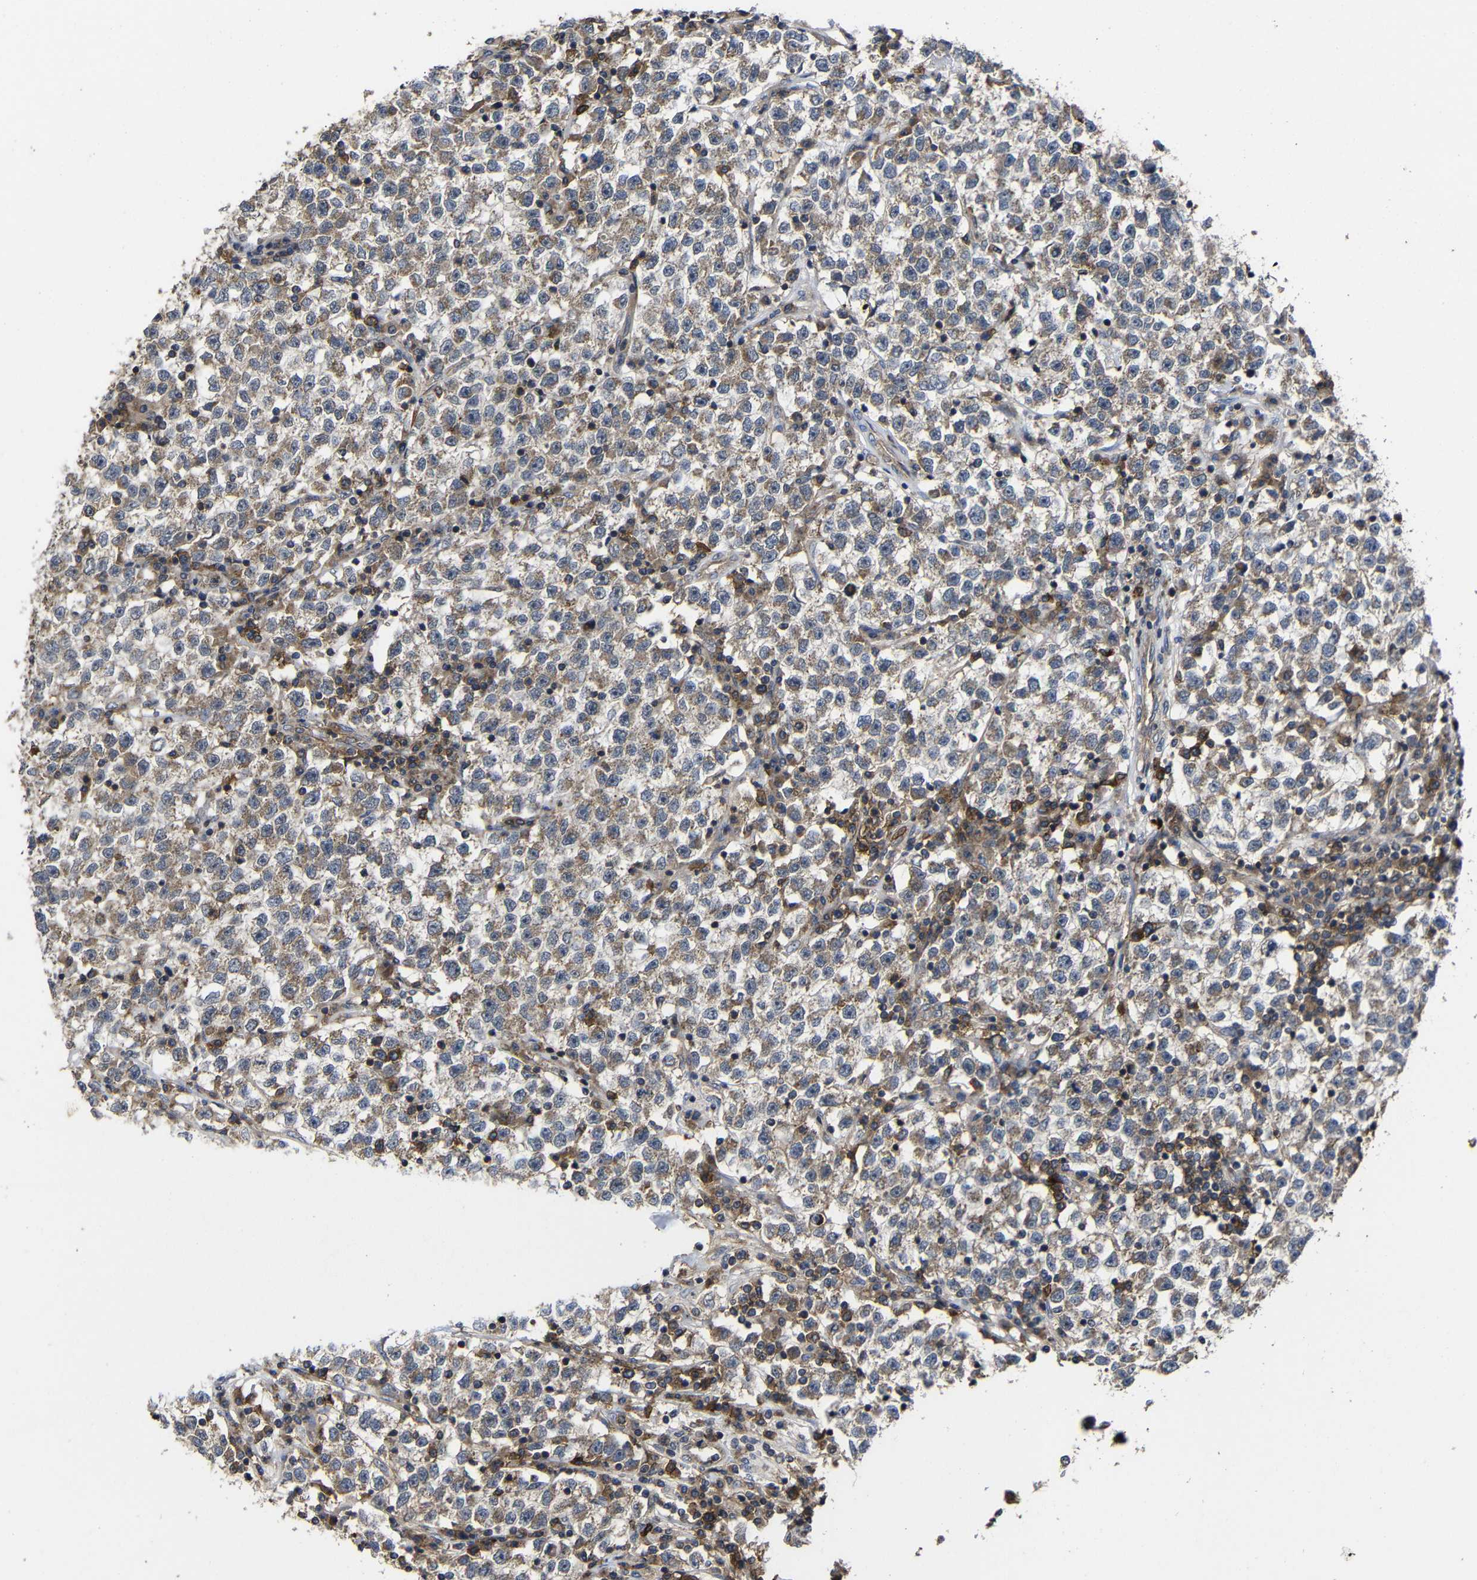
{"staining": {"intensity": "moderate", "quantity": "25%-75%", "location": "cytoplasmic/membranous"}, "tissue": "testis cancer", "cell_type": "Tumor cells", "image_type": "cancer", "snomed": [{"axis": "morphology", "description": "Seminoma, NOS"}, {"axis": "topography", "description": "Testis"}], "caption": "Immunohistochemical staining of human testis seminoma shows medium levels of moderate cytoplasmic/membranous protein positivity in about 25%-75% of tumor cells.", "gene": "LPAR5", "patient": {"sex": "male", "age": 22}}